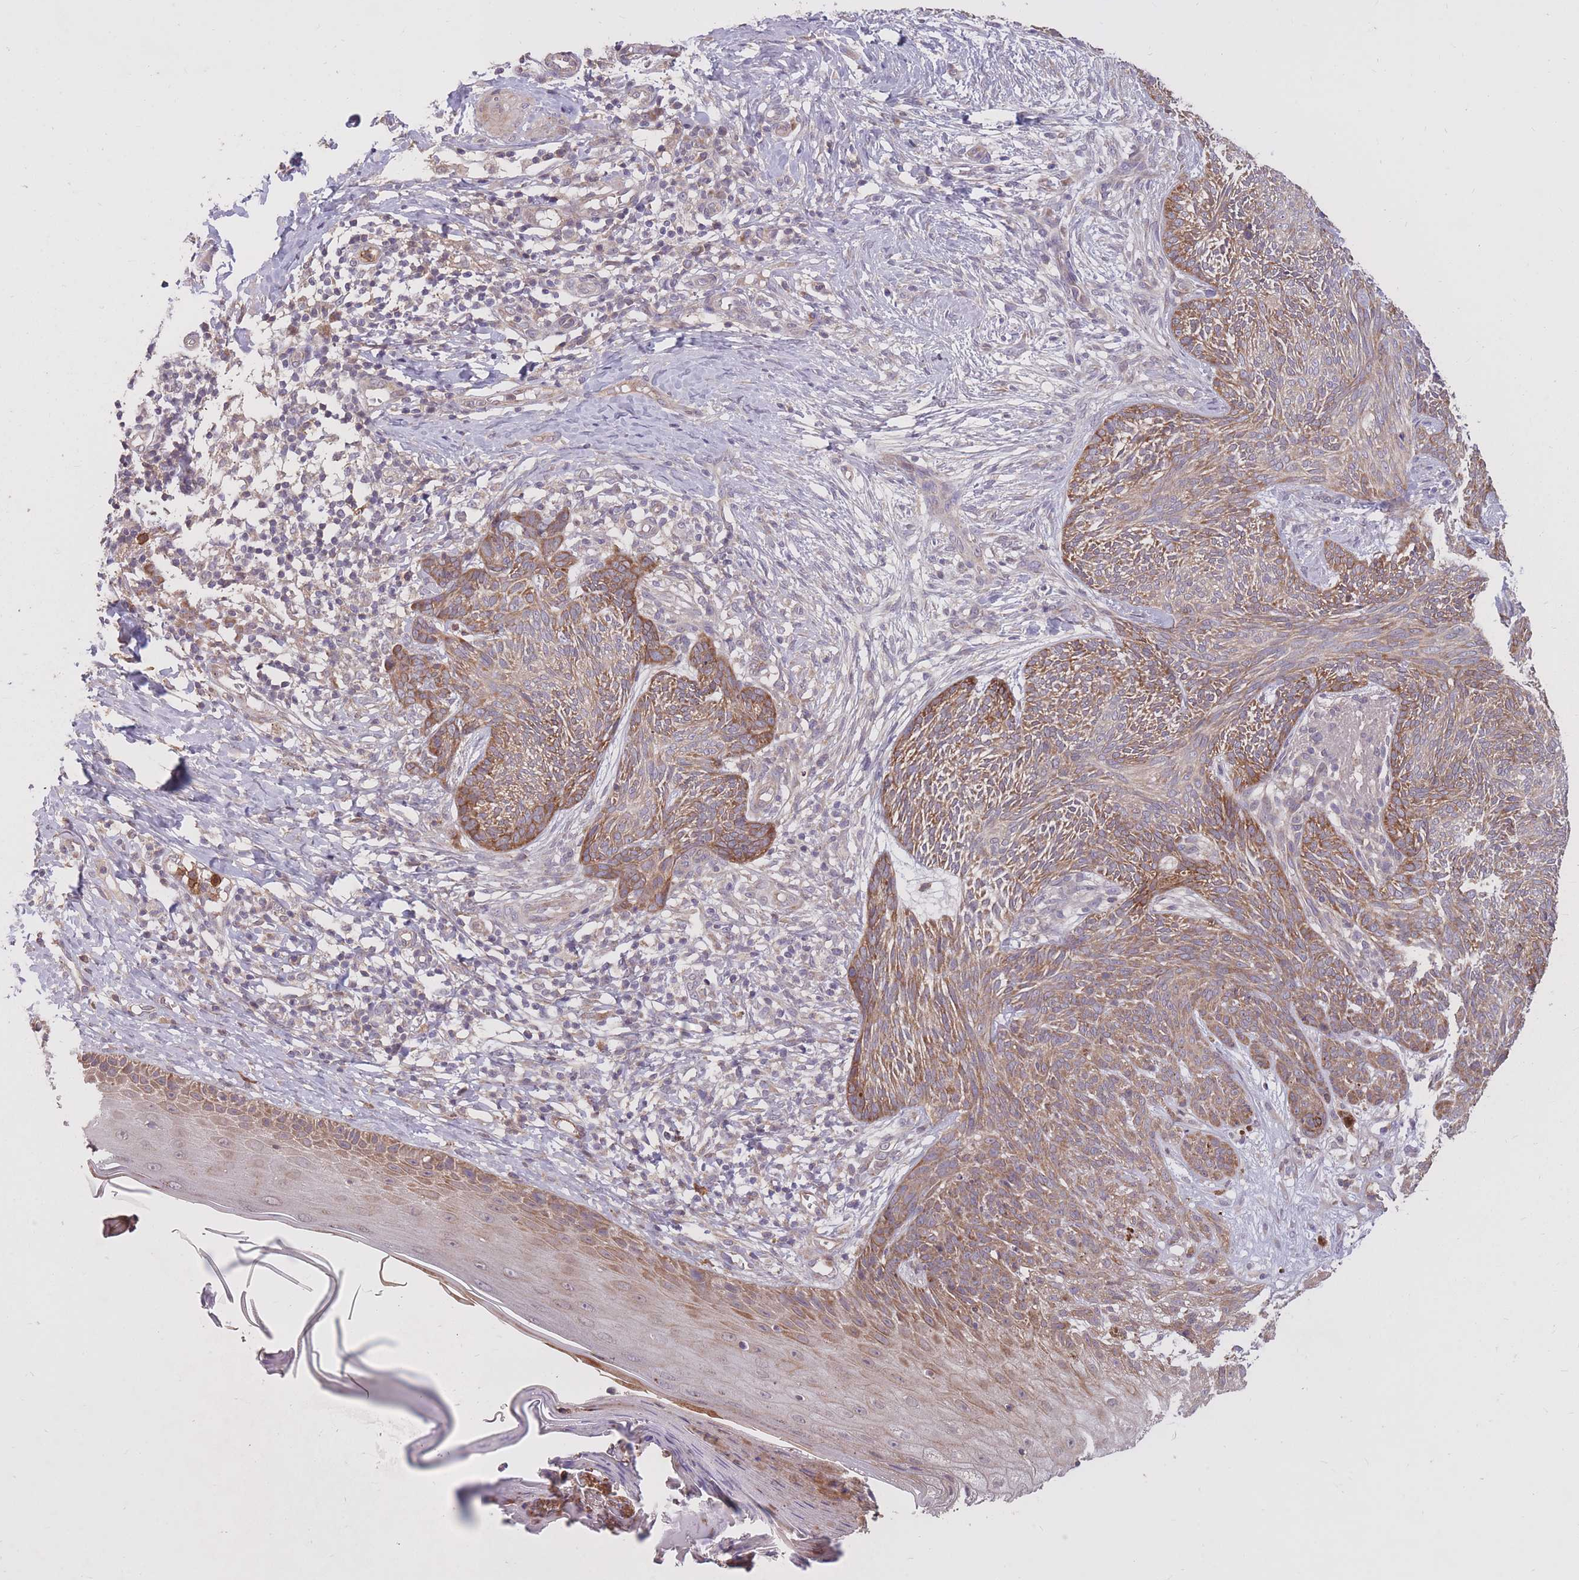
{"staining": {"intensity": "moderate", "quantity": ">75%", "location": "cytoplasmic/membranous"}, "tissue": "skin cancer", "cell_type": "Tumor cells", "image_type": "cancer", "snomed": [{"axis": "morphology", "description": "Basal cell carcinoma"}, {"axis": "topography", "description": "Skin"}], "caption": "Protein staining exhibits moderate cytoplasmic/membranous positivity in about >75% of tumor cells in skin cancer (basal cell carcinoma).", "gene": "IGF2BP2", "patient": {"sex": "male", "age": 73}}